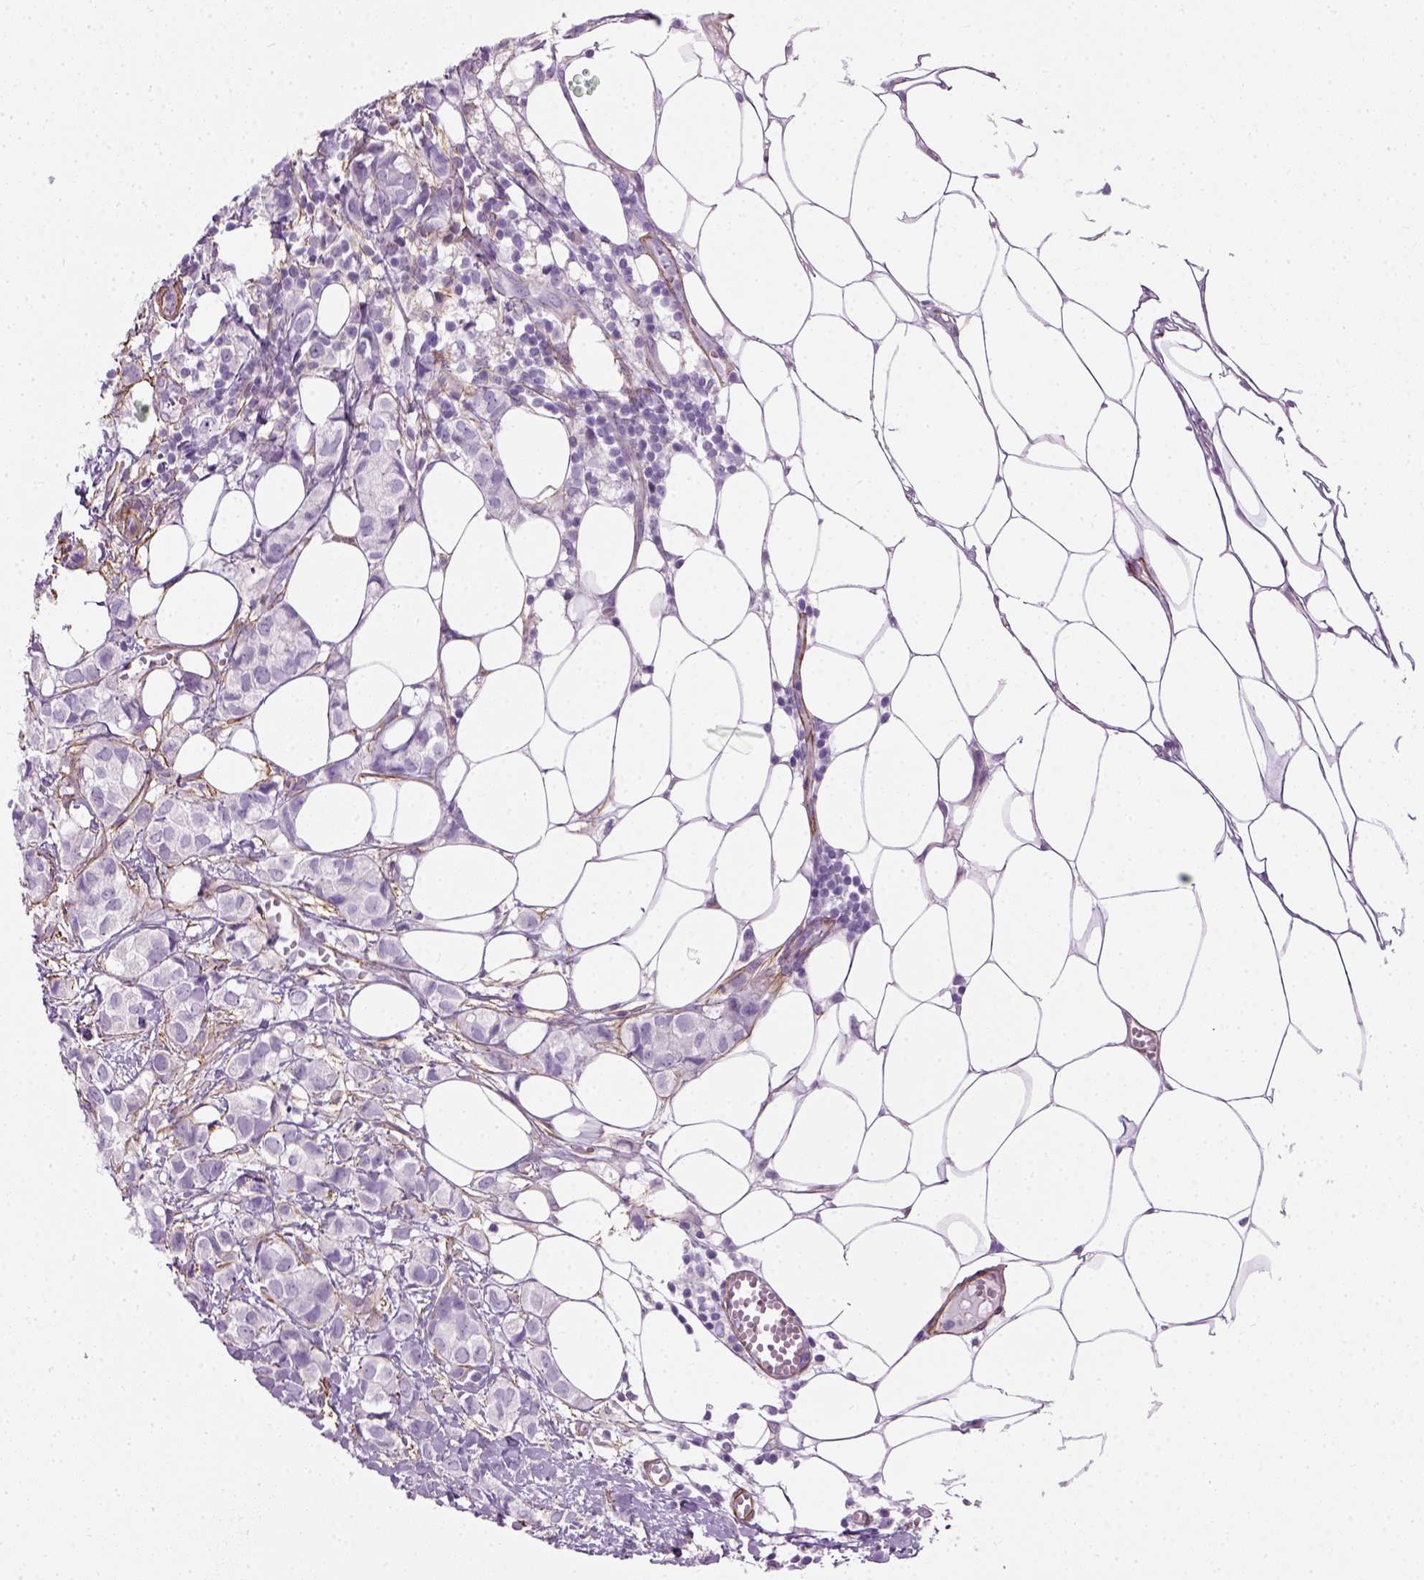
{"staining": {"intensity": "negative", "quantity": "none", "location": "none"}, "tissue": "breast cancer", "cell_type": "Tumor cells", "image_type": "cancer", "snomed": [{"axis": "morphology", "description": "Duct carcinoma"}, {"axis": "topography", "description": "Breast"}], "caption": "This is an IHC micrograph of human breast cancer (infiltrating ductal carcinoma). There is no positivity in tumor cells.", "gene": "FAM161A", "patient": {"sex": "female", "age": 85}}